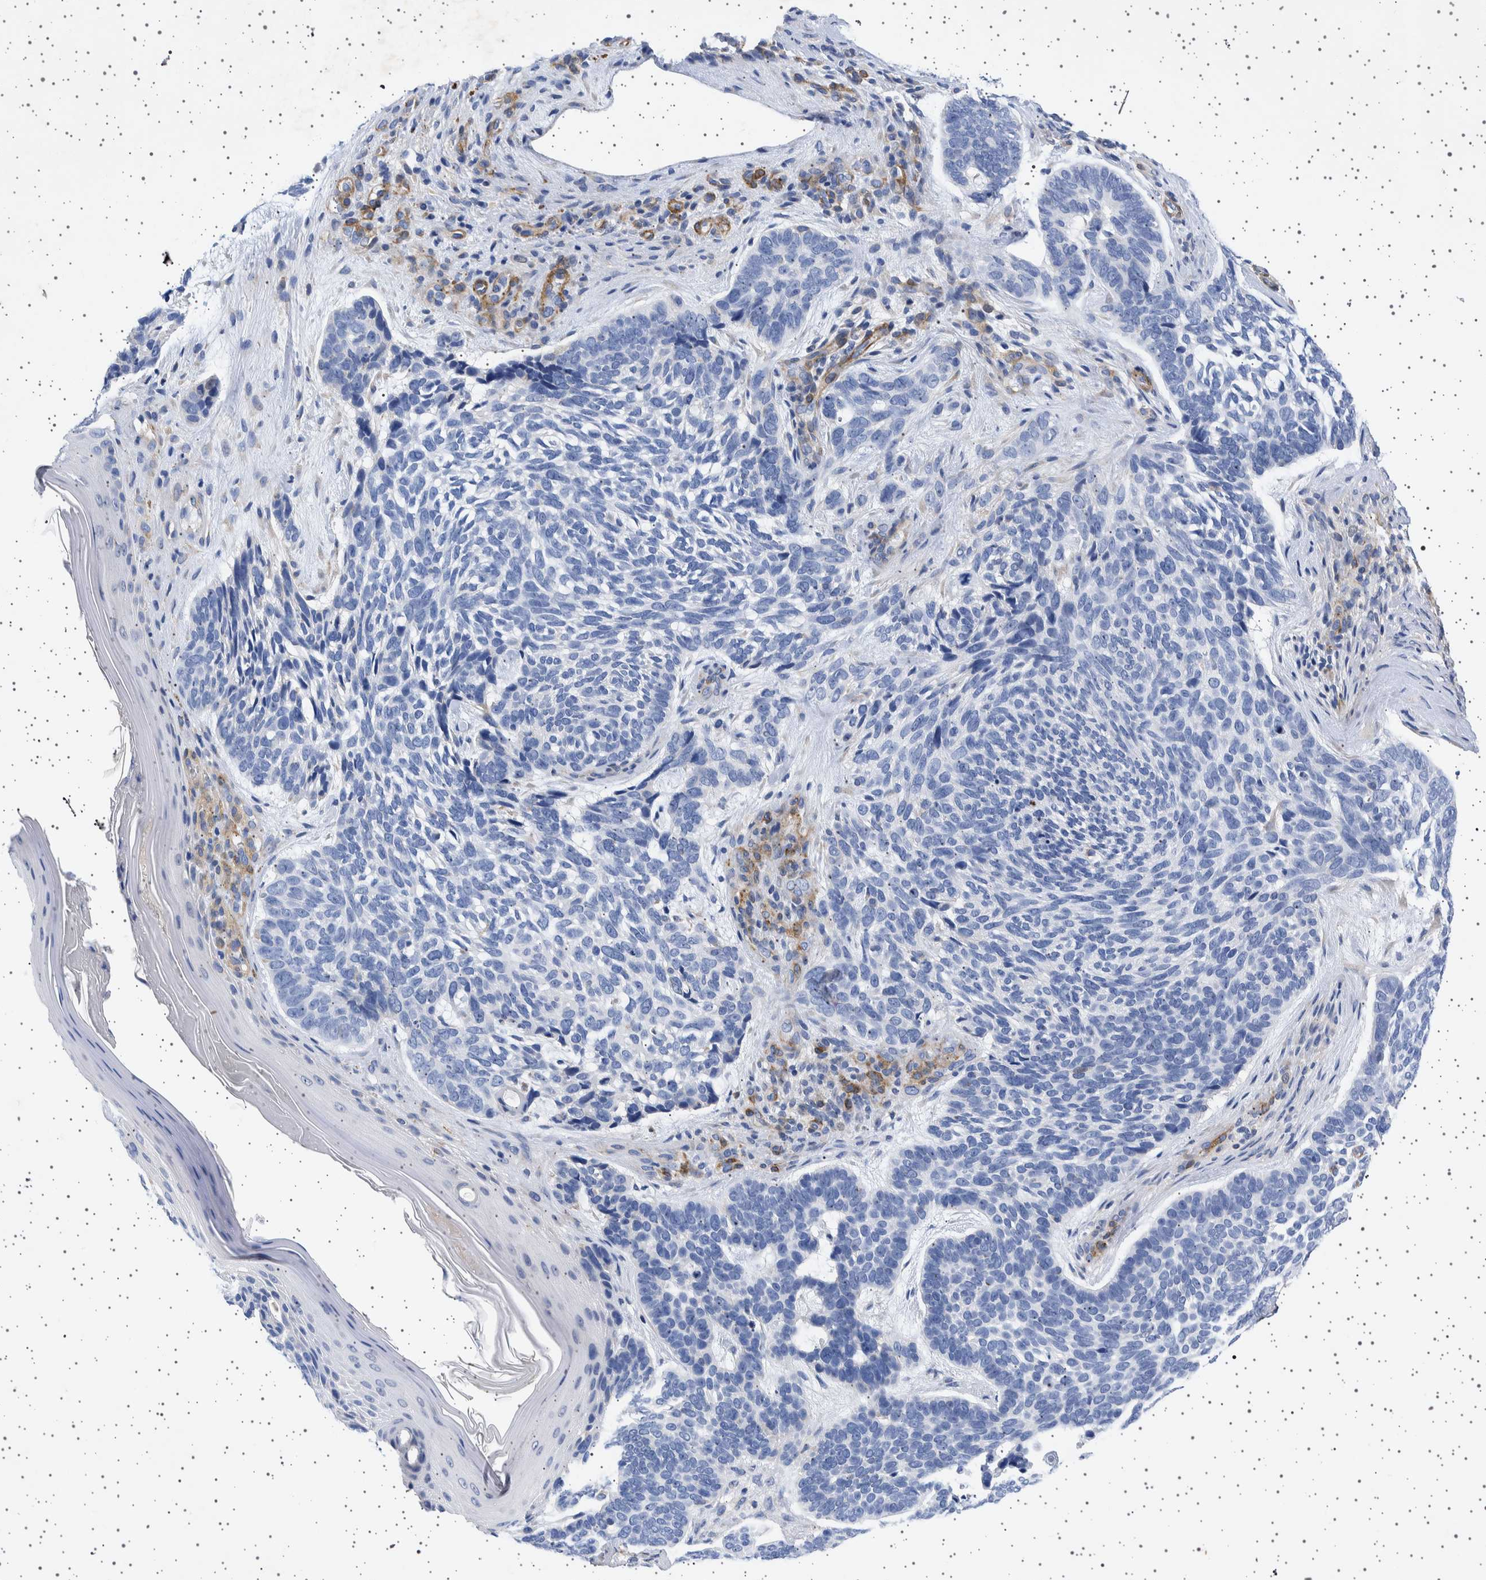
{"staining": {"intensity": "negative", "quantity": "none", "location": "none"}, "tissue": "skin cancer", "cell_type": "Tumor cells", "image_type": "cancer", "snomed": [{"axis": "morphology", "description": "Basal cell carcinoma"}, {"axis": "topography", "description": "Skin"}, {"axis": "topography", "description": "Skin of head"}], "caption": "The histopathology image displays no significant expression in tumor cells of skin cancer.", "gene": "SEPTIN4", "patient": {"sex": "female", "age": 85}}